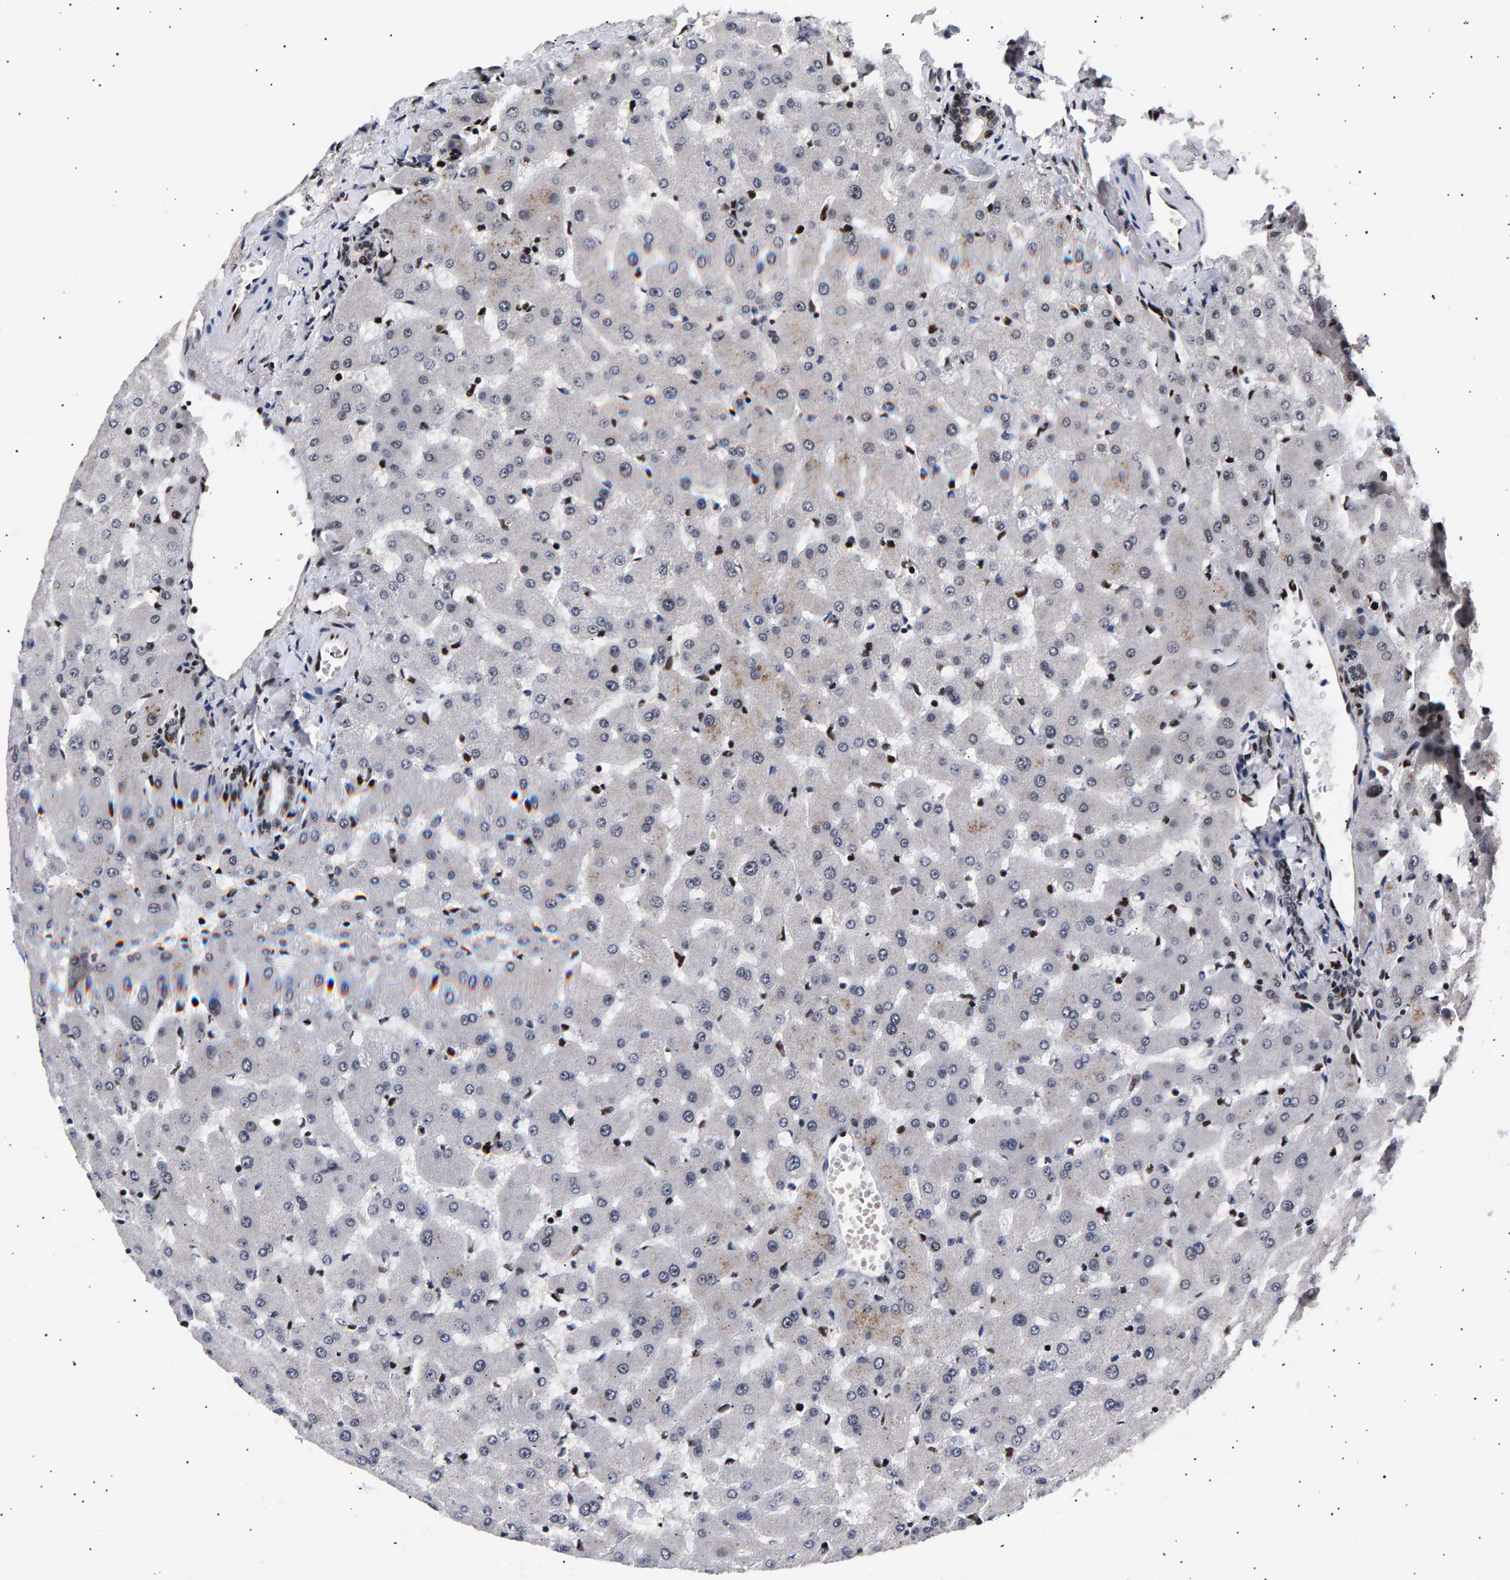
{"staining": {"intensity": "moderate", "quantity": "<25%", "location": "nuclear"}, "tissue": "liver", "cell_type": "Cholangiocytes", "image_type": "normal", "snomed": [{"axis": "morphology", "description": "Normal tissue, NOS"}, {"axis": "topography", "description": "Liver"}], "caption": "Cholangiocytes exhibit low levels of moderate nuclear staining in approximately <25% of cells in benign human liver.", "gene": "ANKRD40", "patient": {"sex": "female", "age": 63}}